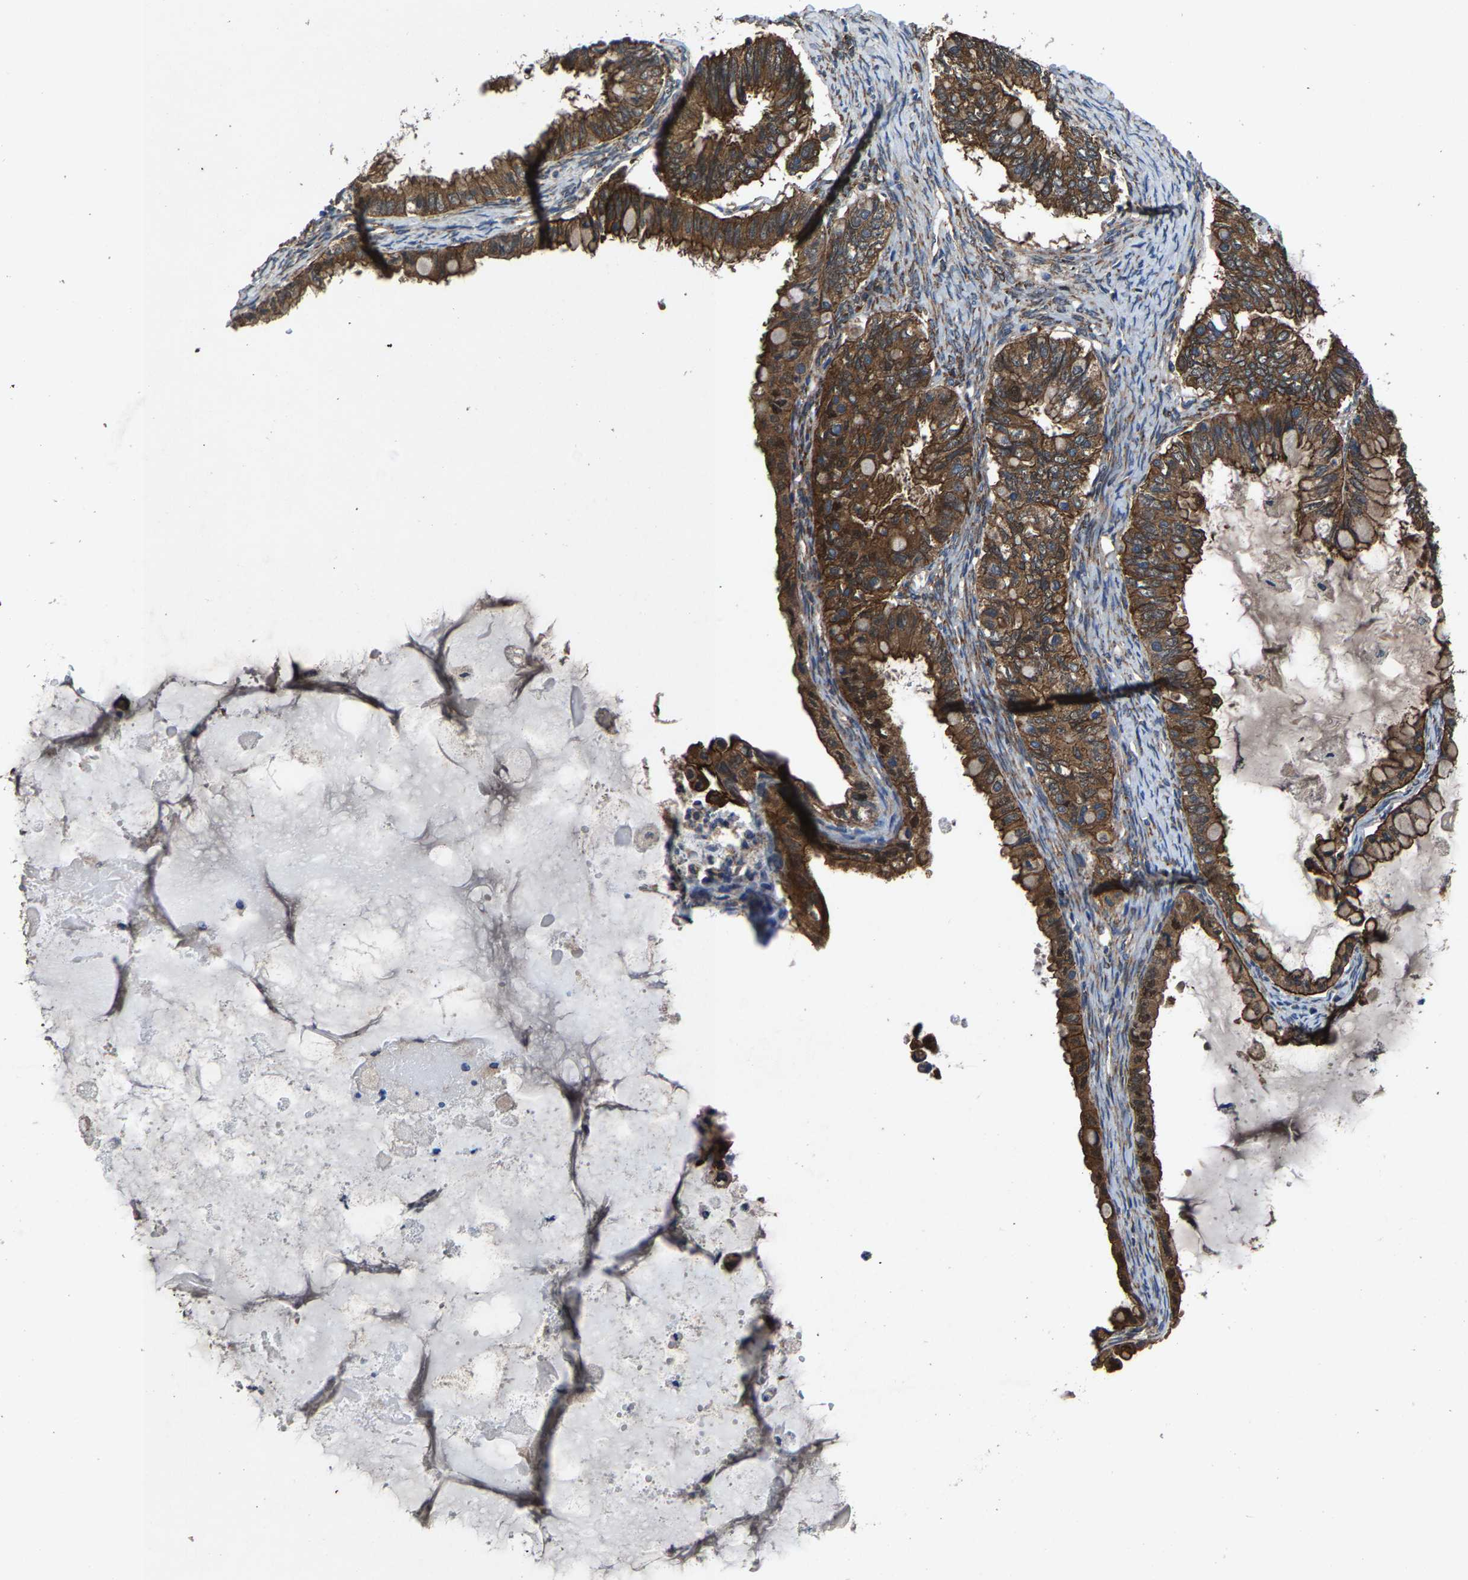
{"staining": {"intensity": "moderate", "quantity": ">75%", "location": "cytoplasmic/membranous"}, "tissue": "ovarian cancer", "cell_type": "Tumor cells", "image_type": "cancer", "snomed": [{"axis": "morphology", "description": "Cystadenocarcinoma, mucinous, NOS"}, {"axis": "topography", "description": "Ovary"}], "caption": "Moderate cytoplasmic/membranous staining is seen in approximately >75% of tumor cells in mucinous cystadenocarcinoma (ovarian). (DAB (3,3'-diaminobenzidine) IHC, brown staining for protein, blue staining for nuclei).", "gene": "PDP1", "patient": {"sex": "female", "age": 80}}